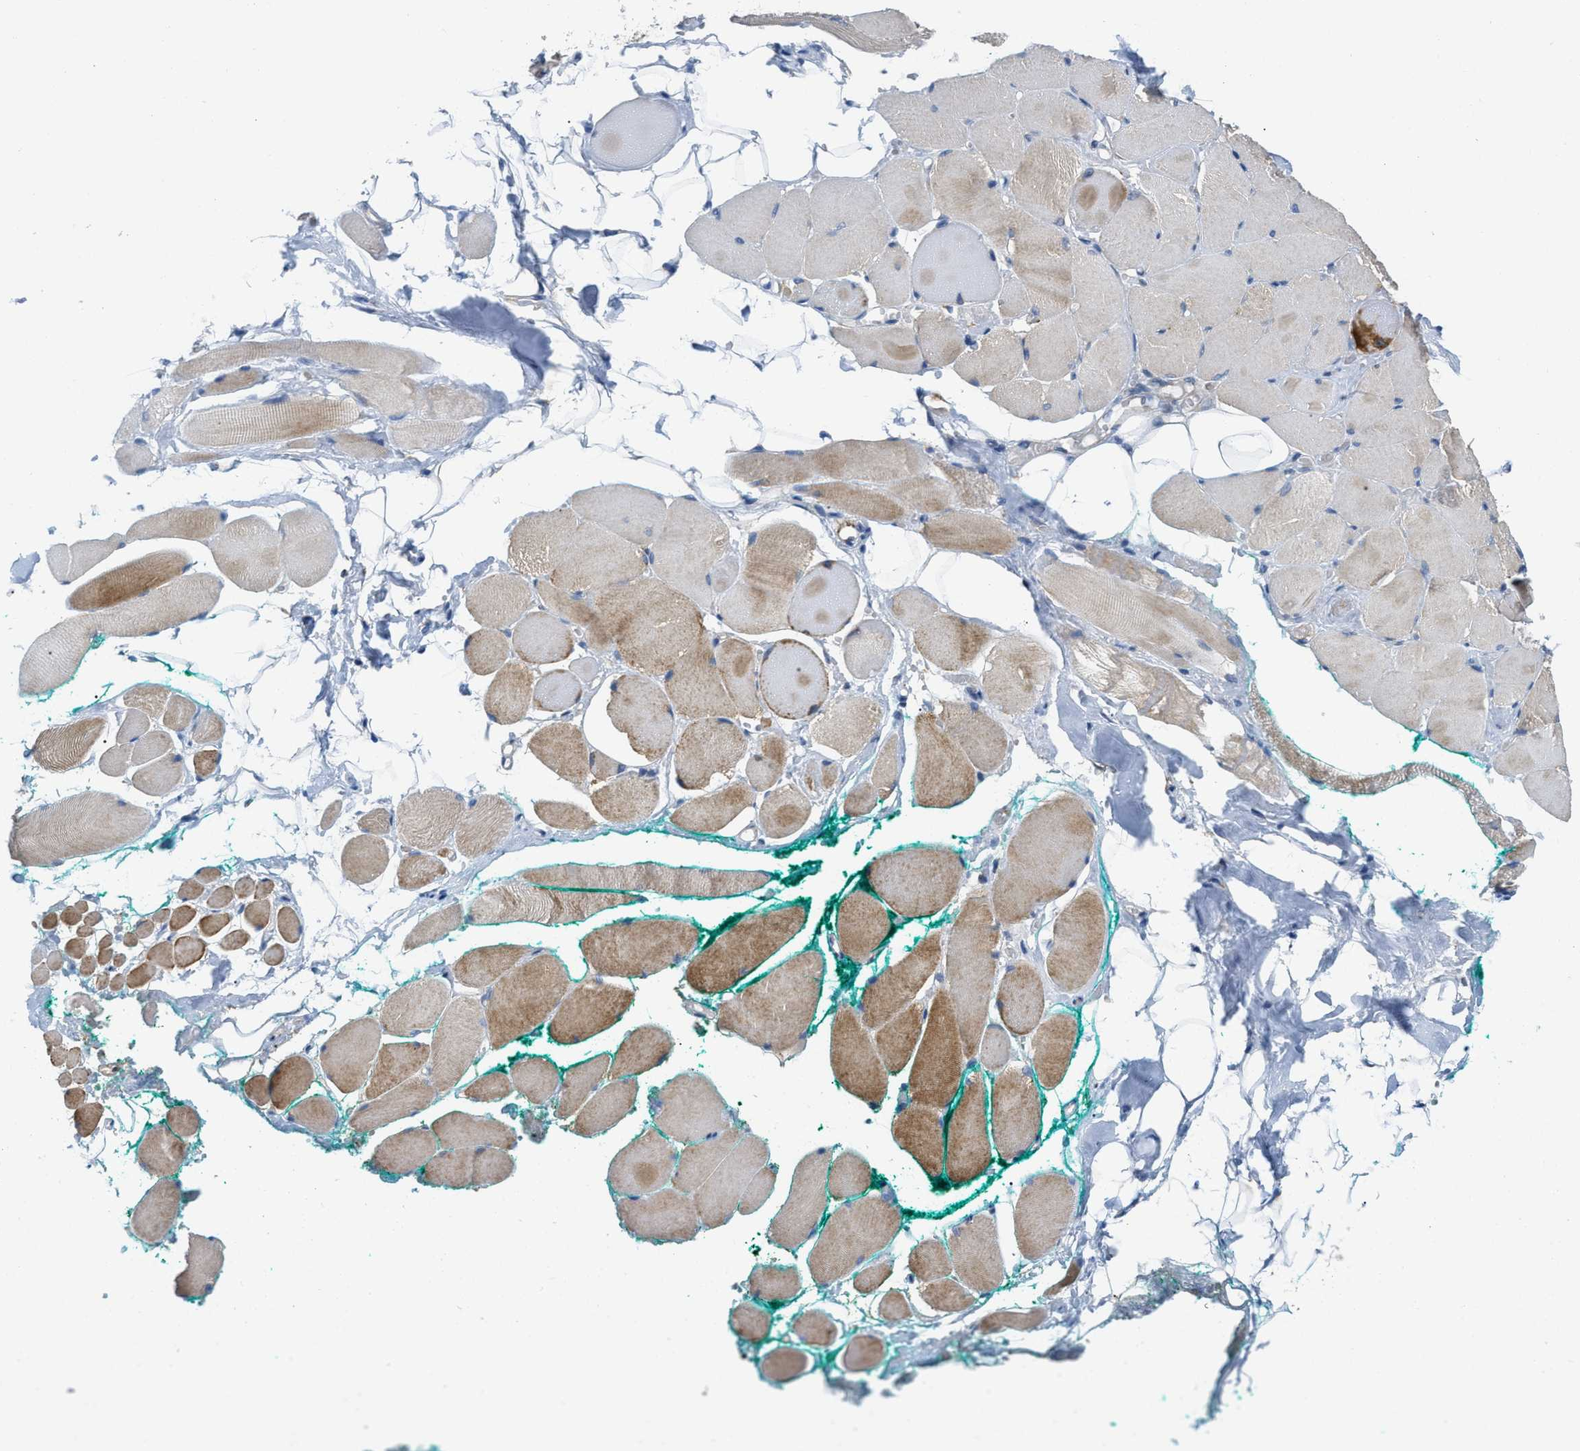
{"staining": {"intensity": "moderate", "quantity": ">75%", "location": "cytoplasmic/membranous"}, "tissue": "skeletal muscle", "cell_type": "Myocytes", "image_type": "normal", "snomed": [{"axis": "morphology", "description": "Normal tissue, NOS"}, {"axis": "topography", "description": "Skeletal muscle"}, {"axis": "topography", "description": "Peripheral nerve tissue"}], "caption": "This photomicrograph exhibits IHC staining of normal human skeletal muscle, with medium moderate cytoplasmic/membranous positivity in approximately >75% of myocytes.", "gene": "DHX58", "patient": {"sex": "female", "age": 84}}